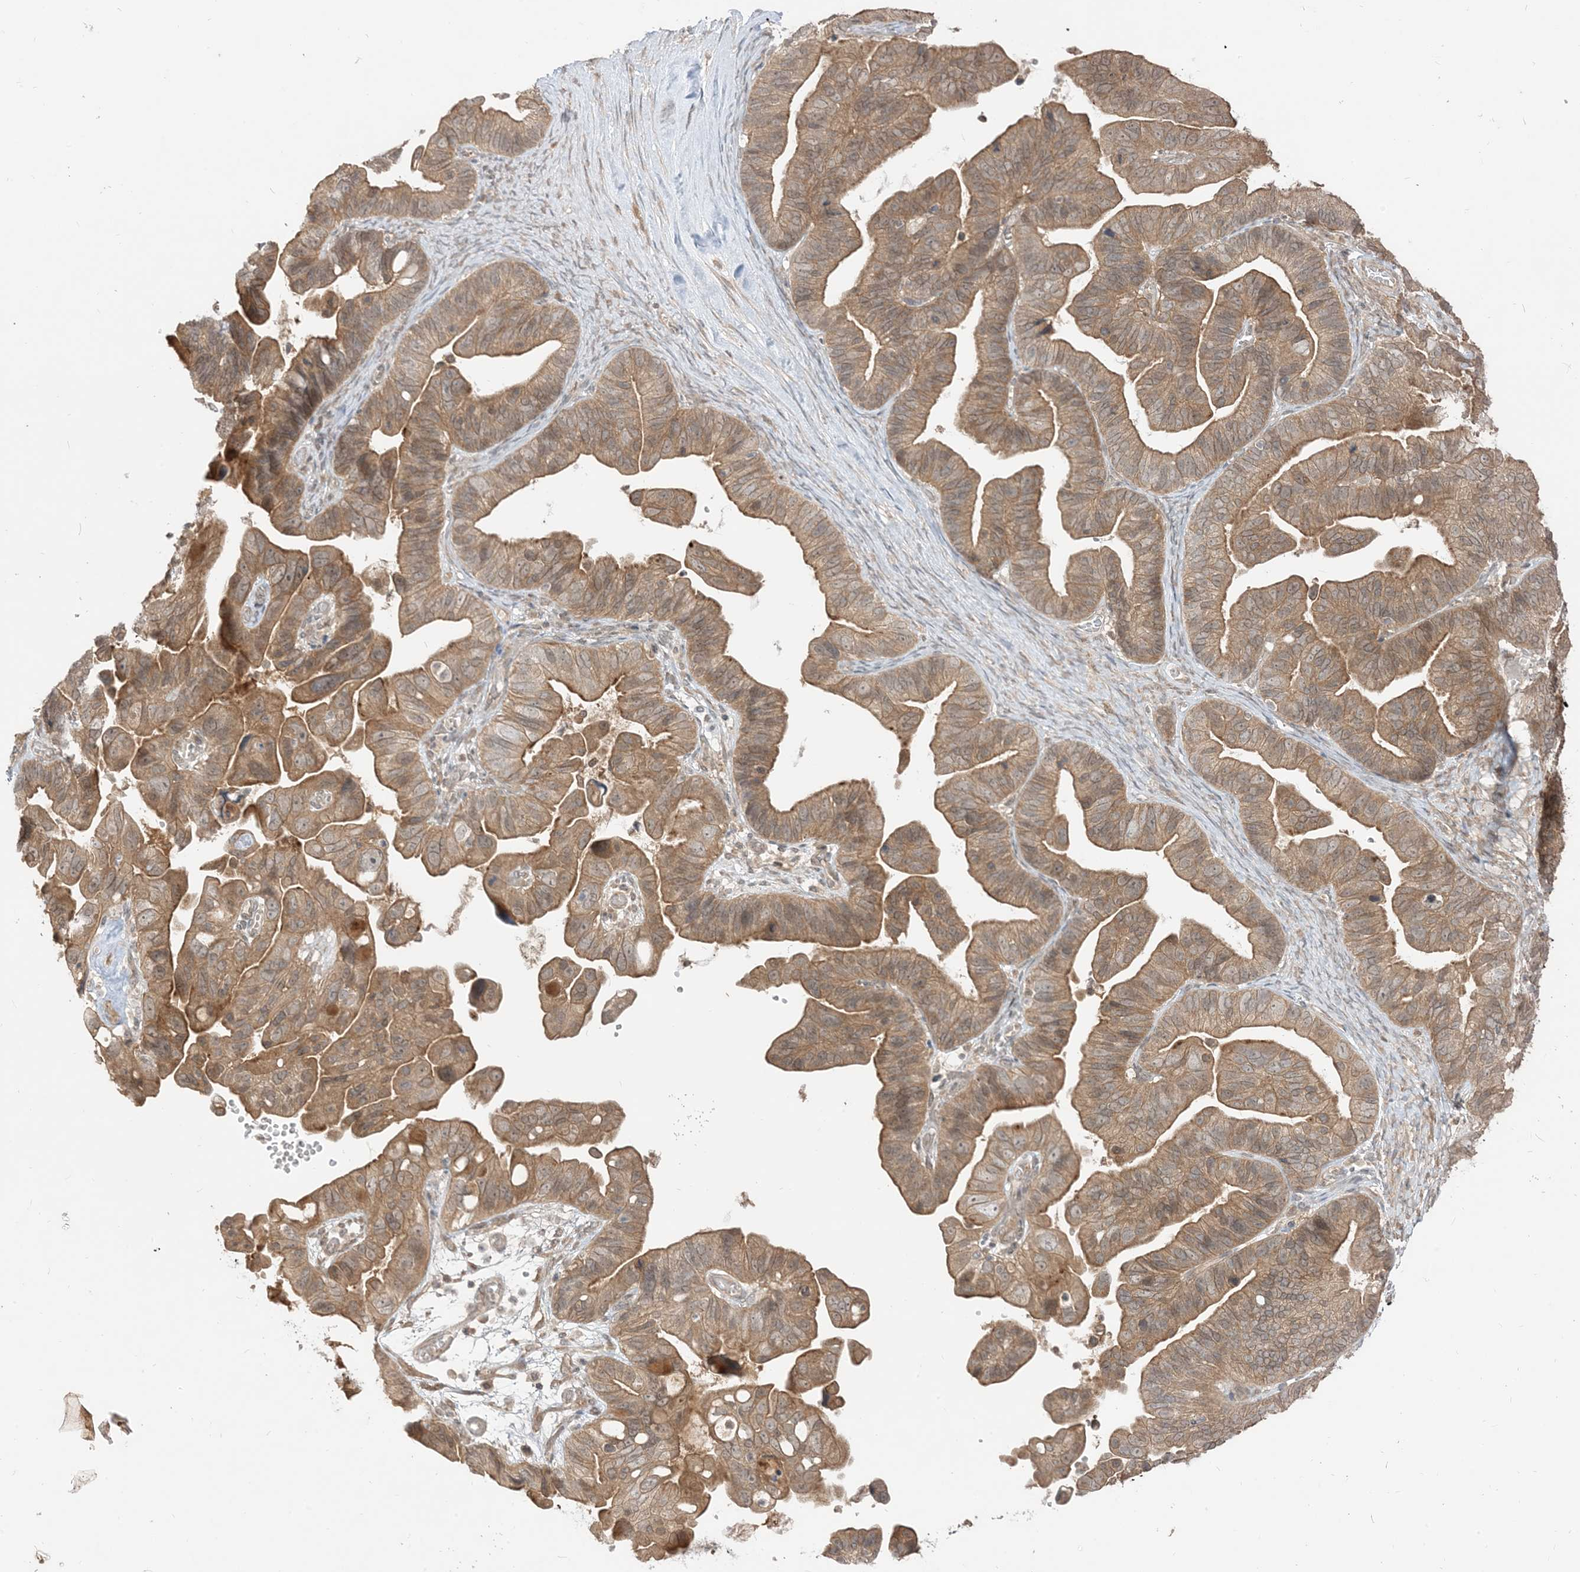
{"staining": {"intensity": "moderate", "quantity": ">75%", "location": "cytoplasmic/membranous"}, "tissue": "ovarian cancer", "cell_type": "Tumor cells", "image_type": "cancer", "snomed": [{"axis": "morphology", "description": "Cystadenocarcinoma, serous, NOS"}, {"axis": "topography", "description": "Ovary"}], "caption": "A brown stain highlights moderate cytoplasmic/membranous positivity of a protein in ovarian cancer tumor cells.", "gene": "TBCC", "patient": {"sex": "female", "age": 56}}